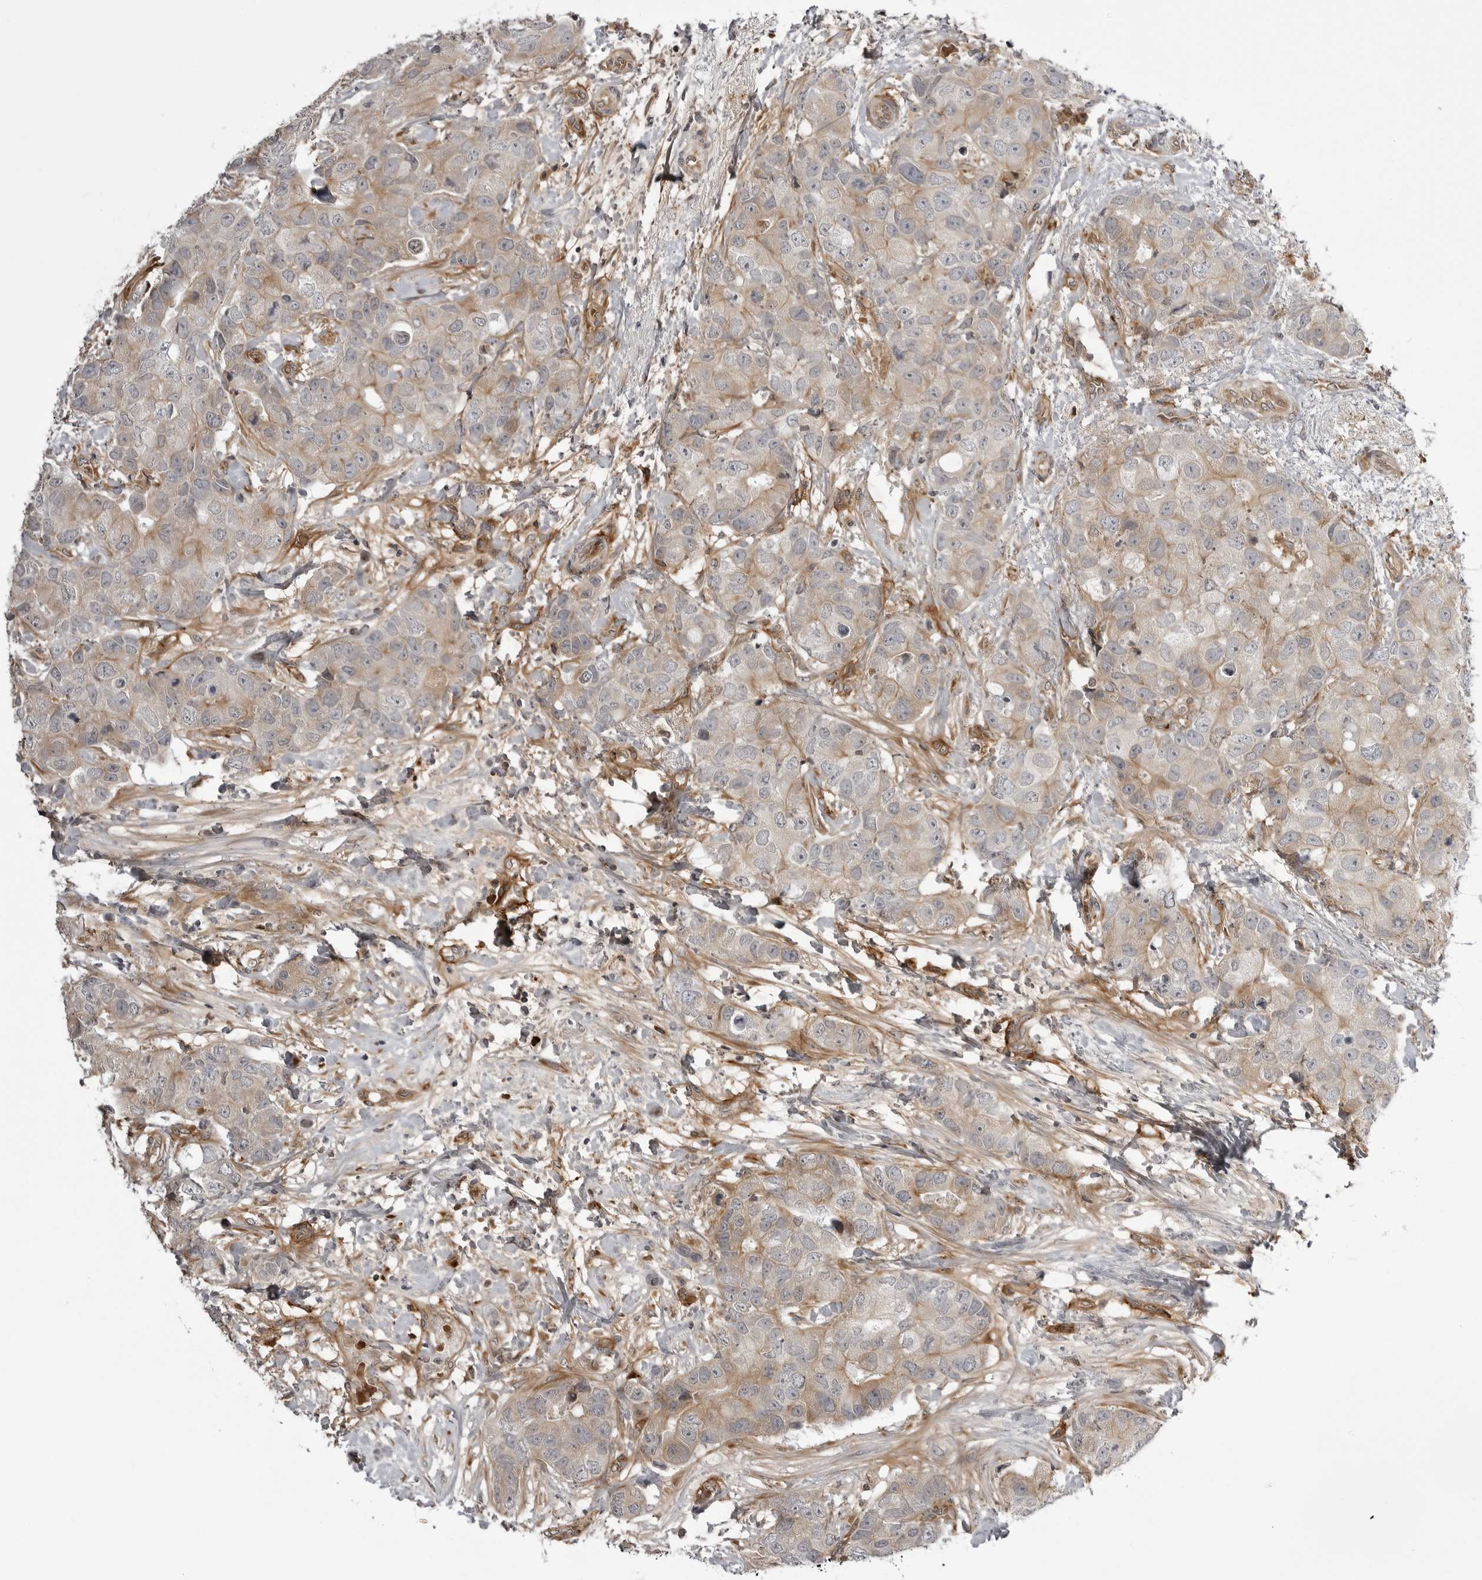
{"staining": {"intensity": "weak", "quantity": ">75%", "location": "cytoplasmic/membranous"}, "tissue": "breast cancer", "cell_type": "Tumor cells", "image_type": "cancer", "snomed": [{"axis": "morphology", "description": "Duct carcinoma"}, {"axis": "topography", "description": "Breast"}], "caption": "The histopathology image exhibits staining of infiltrating ductal carcinoma (breast), revealing weak cytoplasmic/membranous protein staining (brown color) within tumor cells.", "gene": "ARL5A", "patient": {"sex": "female", "age": 62}}